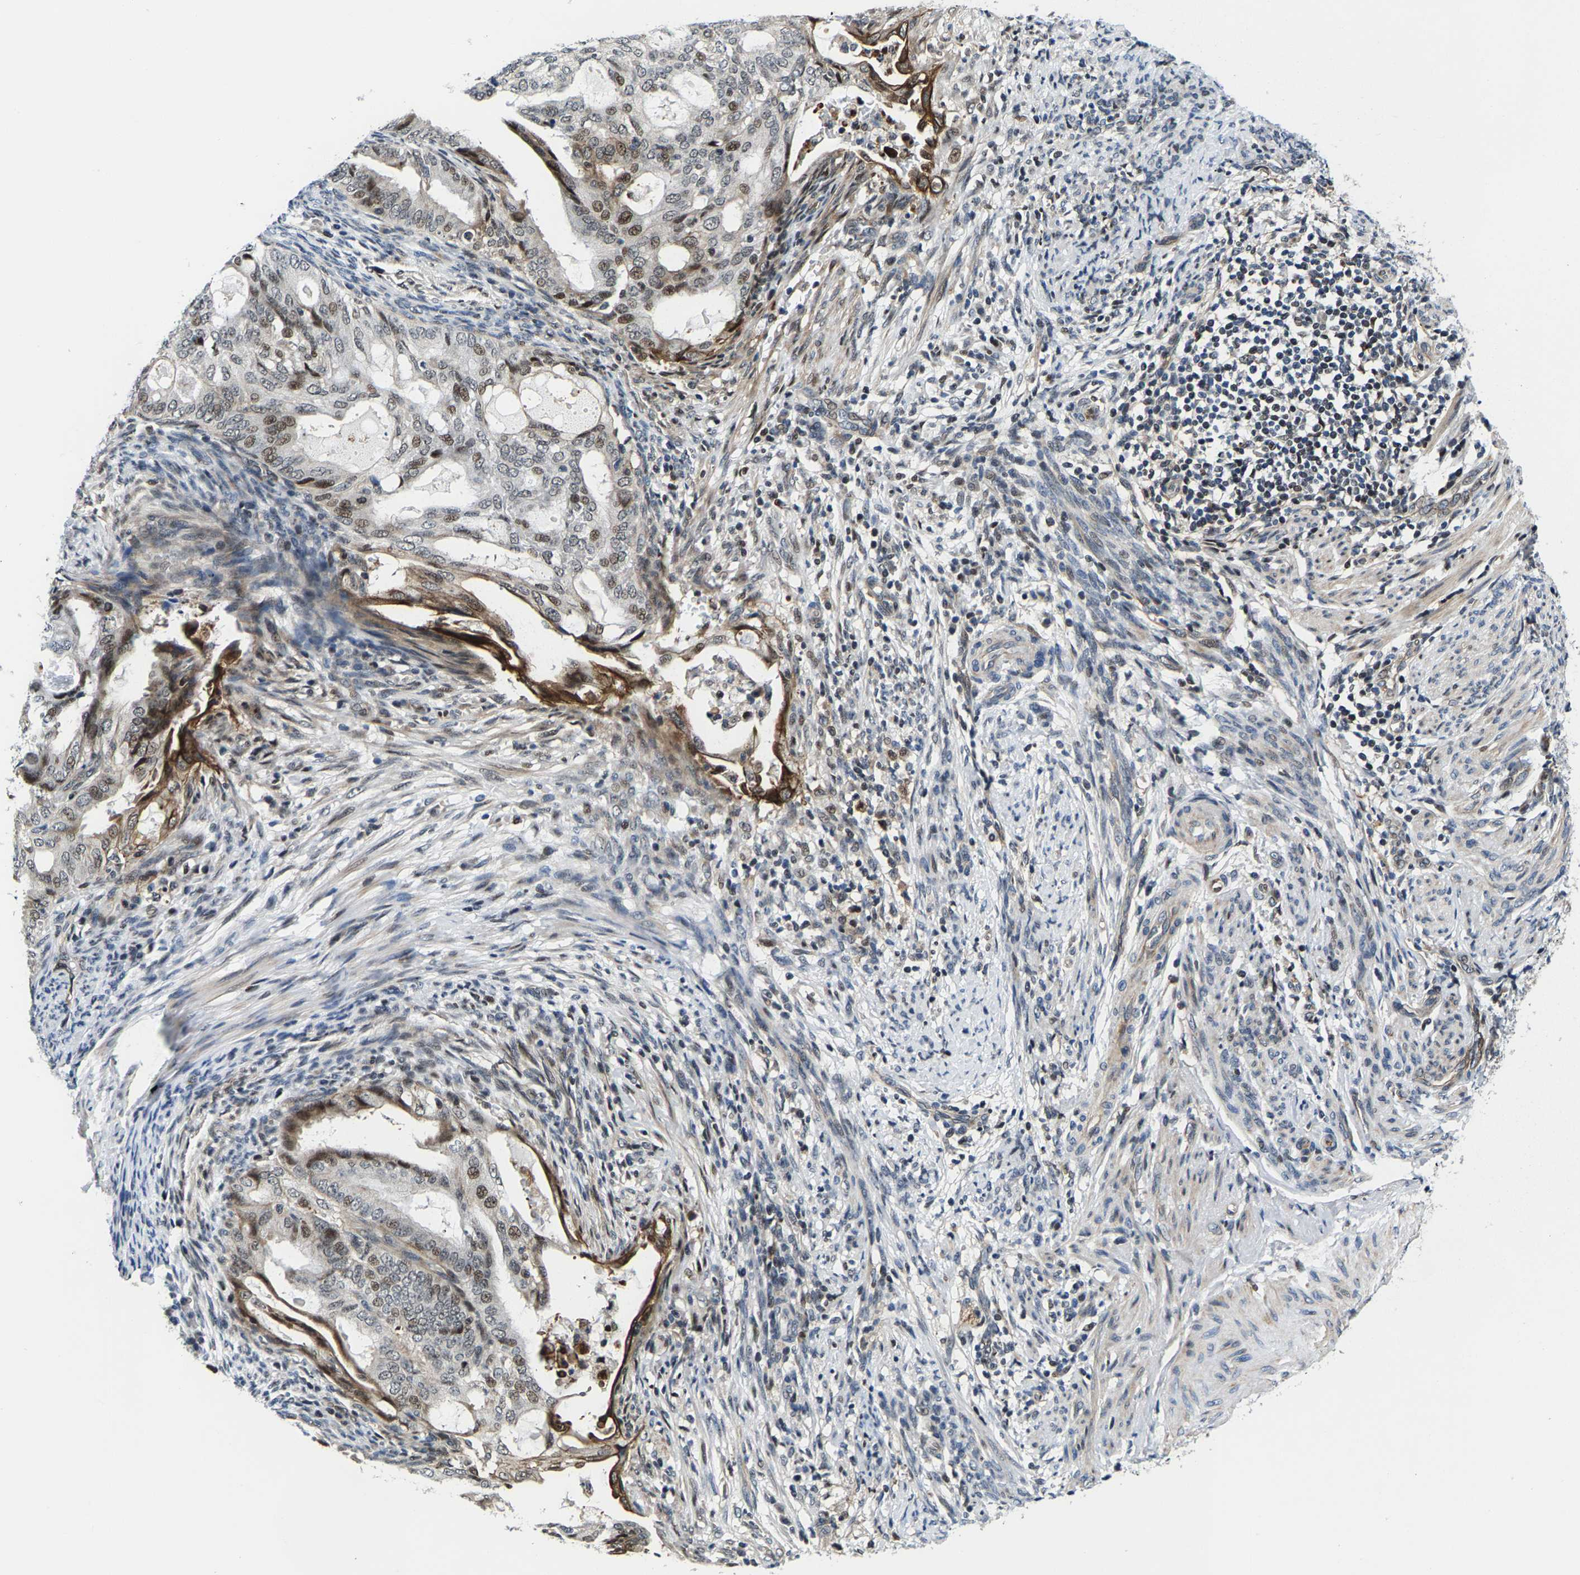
{"staining": {"intensity": "moderate", "quantity": "25%-75%", "location": "cytoplasmic/membranous,nuclear"}, "tissue": "endometrial cancer", "cell_type": "Tumor cells", "image_type": "cancer", "snomed": [{"axis": "morphology", "description": "Adenocarcinoma, NOS"}, {"axis": "topography", "description": "Endometrium"}], "caption": "Moderate cytoplasmic/membranous and nuclear positivity is appreciated in about 25%-75% of tumor cells in endometrial adenocarcinoma.", "gene": "GTPBP10", "patient": {"sex": "female", "age": 58}}